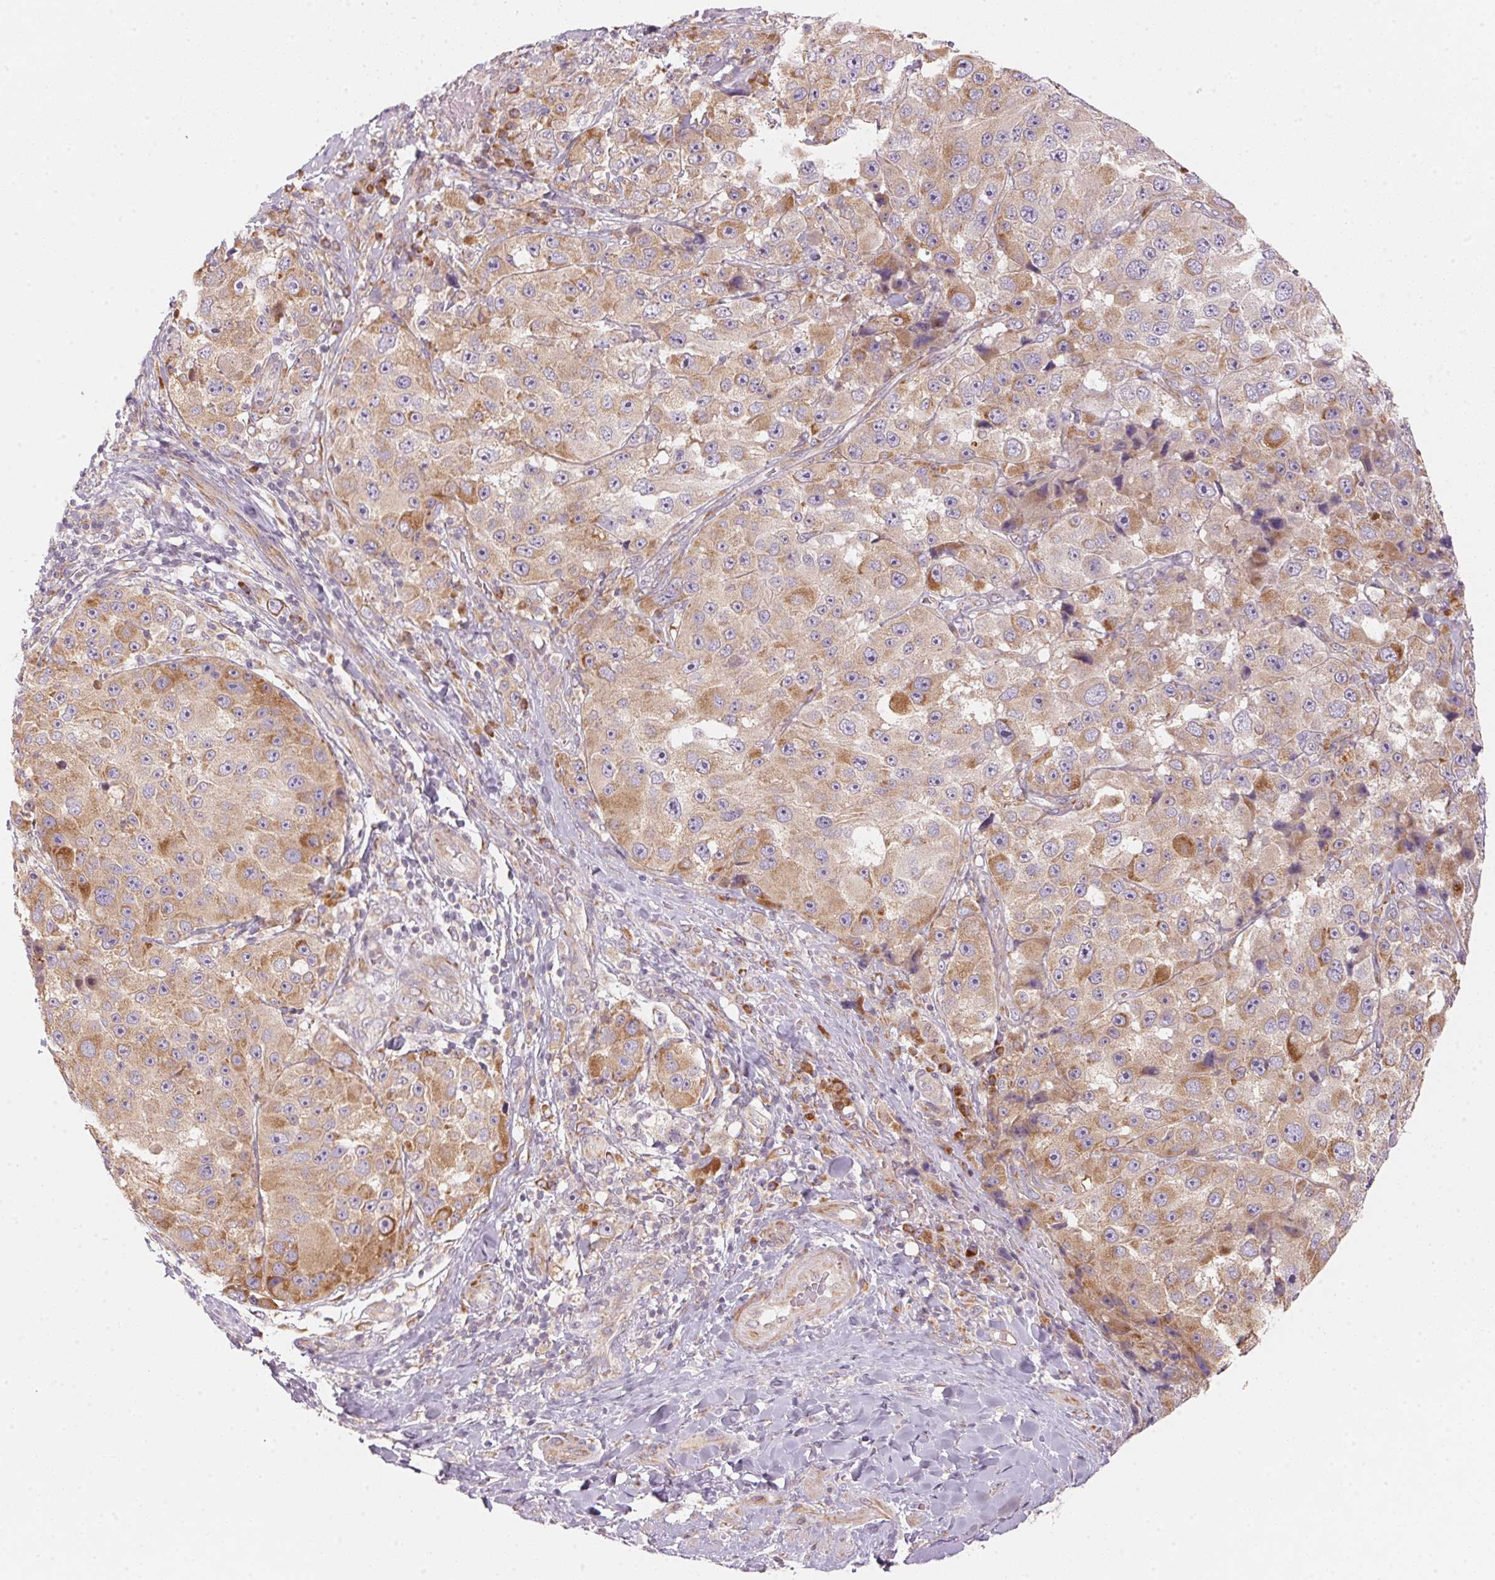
{"staining": {"intensity": "weak", "quantity": ">75%", "location": "cytoplasmic/membranous"}, "tissue": "melanoma", "cell_type": "Tumor cells", "image_type": "cancer", "snomed": [{"axis": "morphology", "description": "Malignant melanoma, Metastatic site"}, {"axis": "topography", "description": "Lymph node"}], "caption": "An image showing weak cytoplasmic/membranous staining in approximately >75% of tumor cells in malignant melanoma (metastatic site), as visualized by brown immunohistochemical staining.", "gene": "BLOC1S2", "patient": {"sex": "male", "age": 62}}